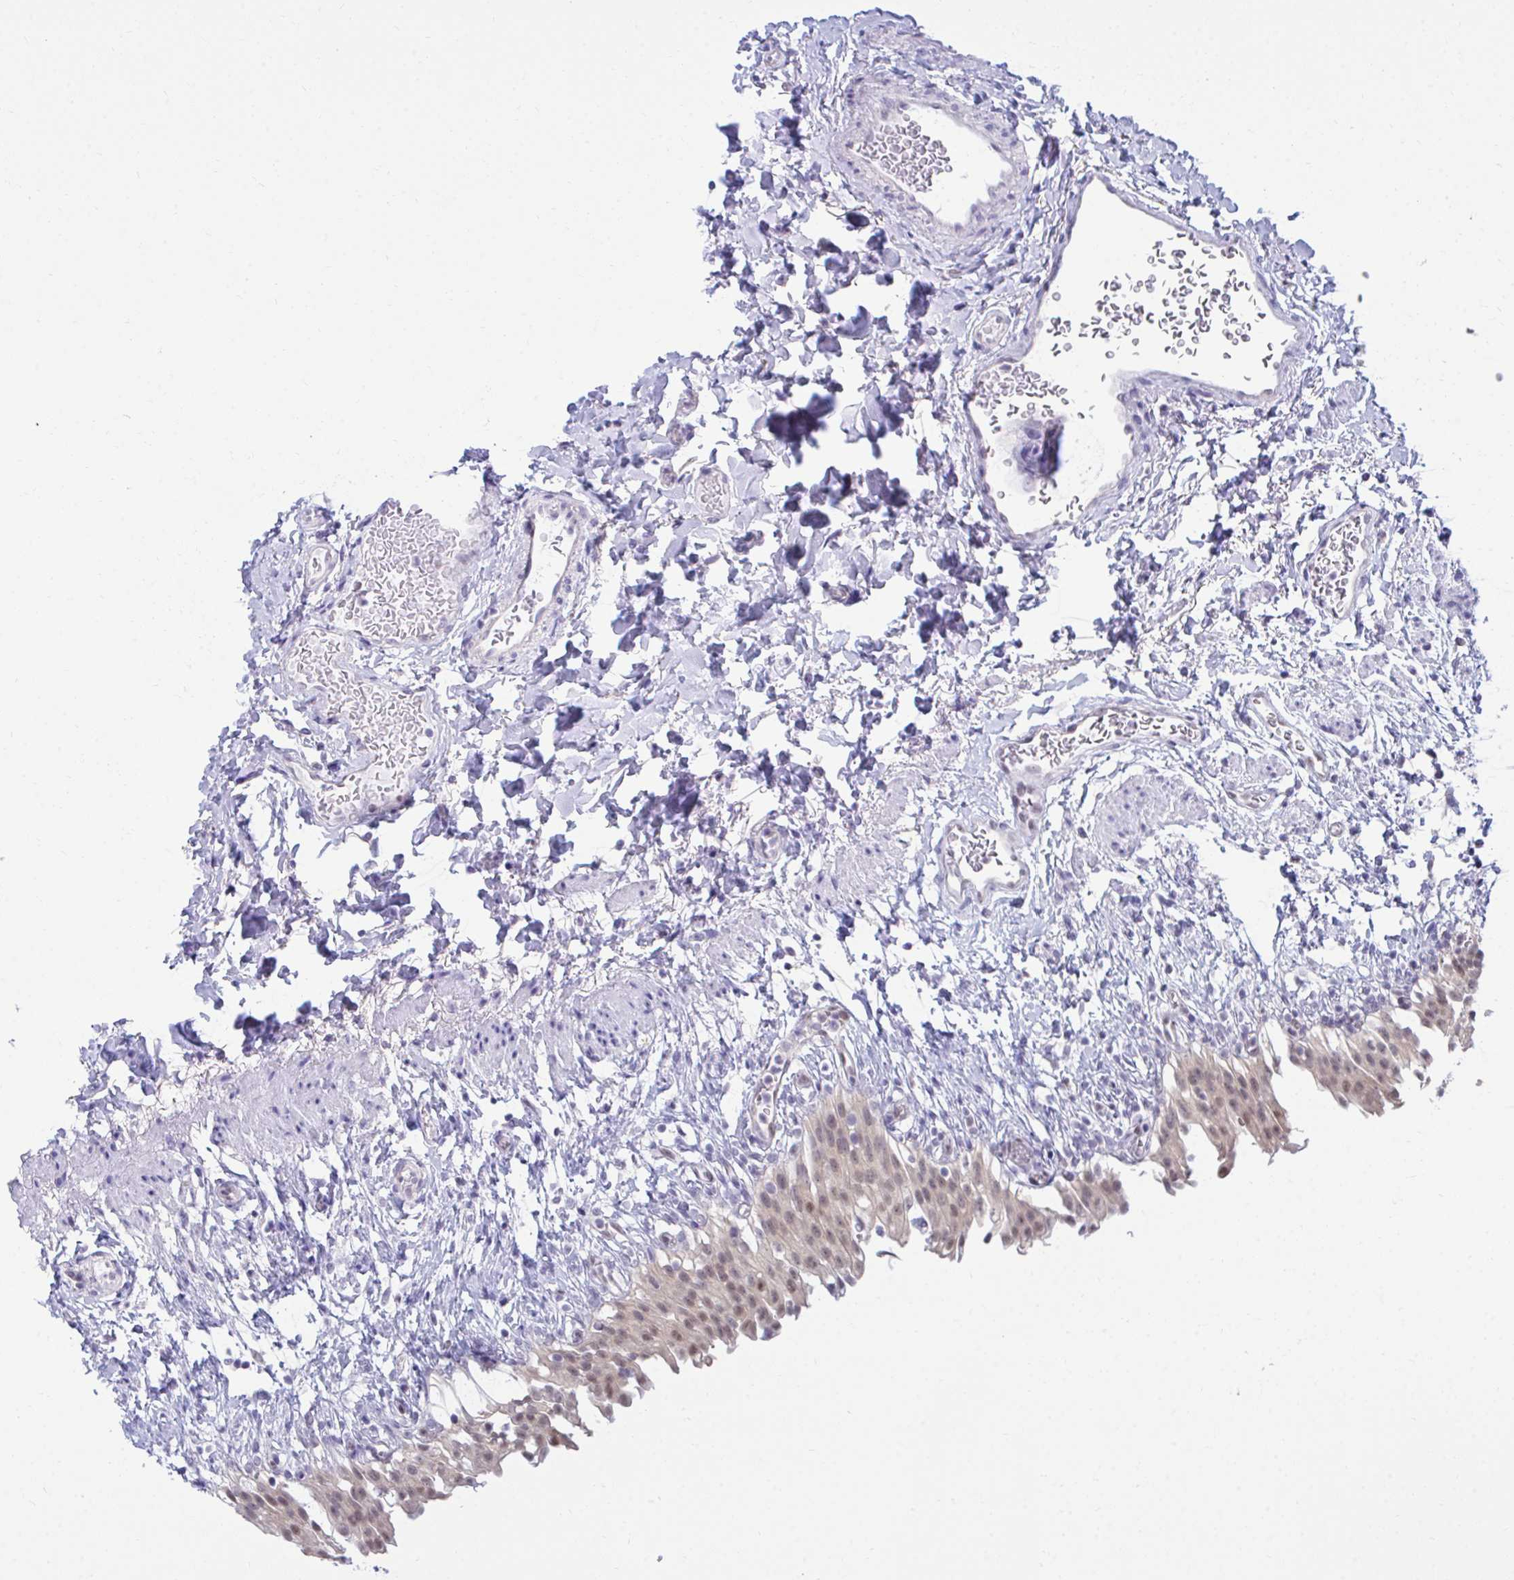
{"staining": {"intensity": "weak", "quantity": "25%-75%", "location": "nuclear"}, "tissue": "urinary bladder", "cell_type": "Urothelial cells", "image_type": "normal", "snomed": [{"axis": "morphology", "description": "Normal tissue, NOS"}, {"axis": "topography", "description": "Urinary bladder"}, {"axis": "topography", "description": "Peripheral nerve tissue"}], "caption": "High-magnification brightfield microscopy of unremarkable urinary bladder stained with DAB (brown) and counterstained with hematoxylin (blue). urothelial cells exhibit weak nuclear staining is appreciated in approximately25%-75% of cells.", "gene": "CSE1L", "patient": {"sex": "female", "age": 60}}